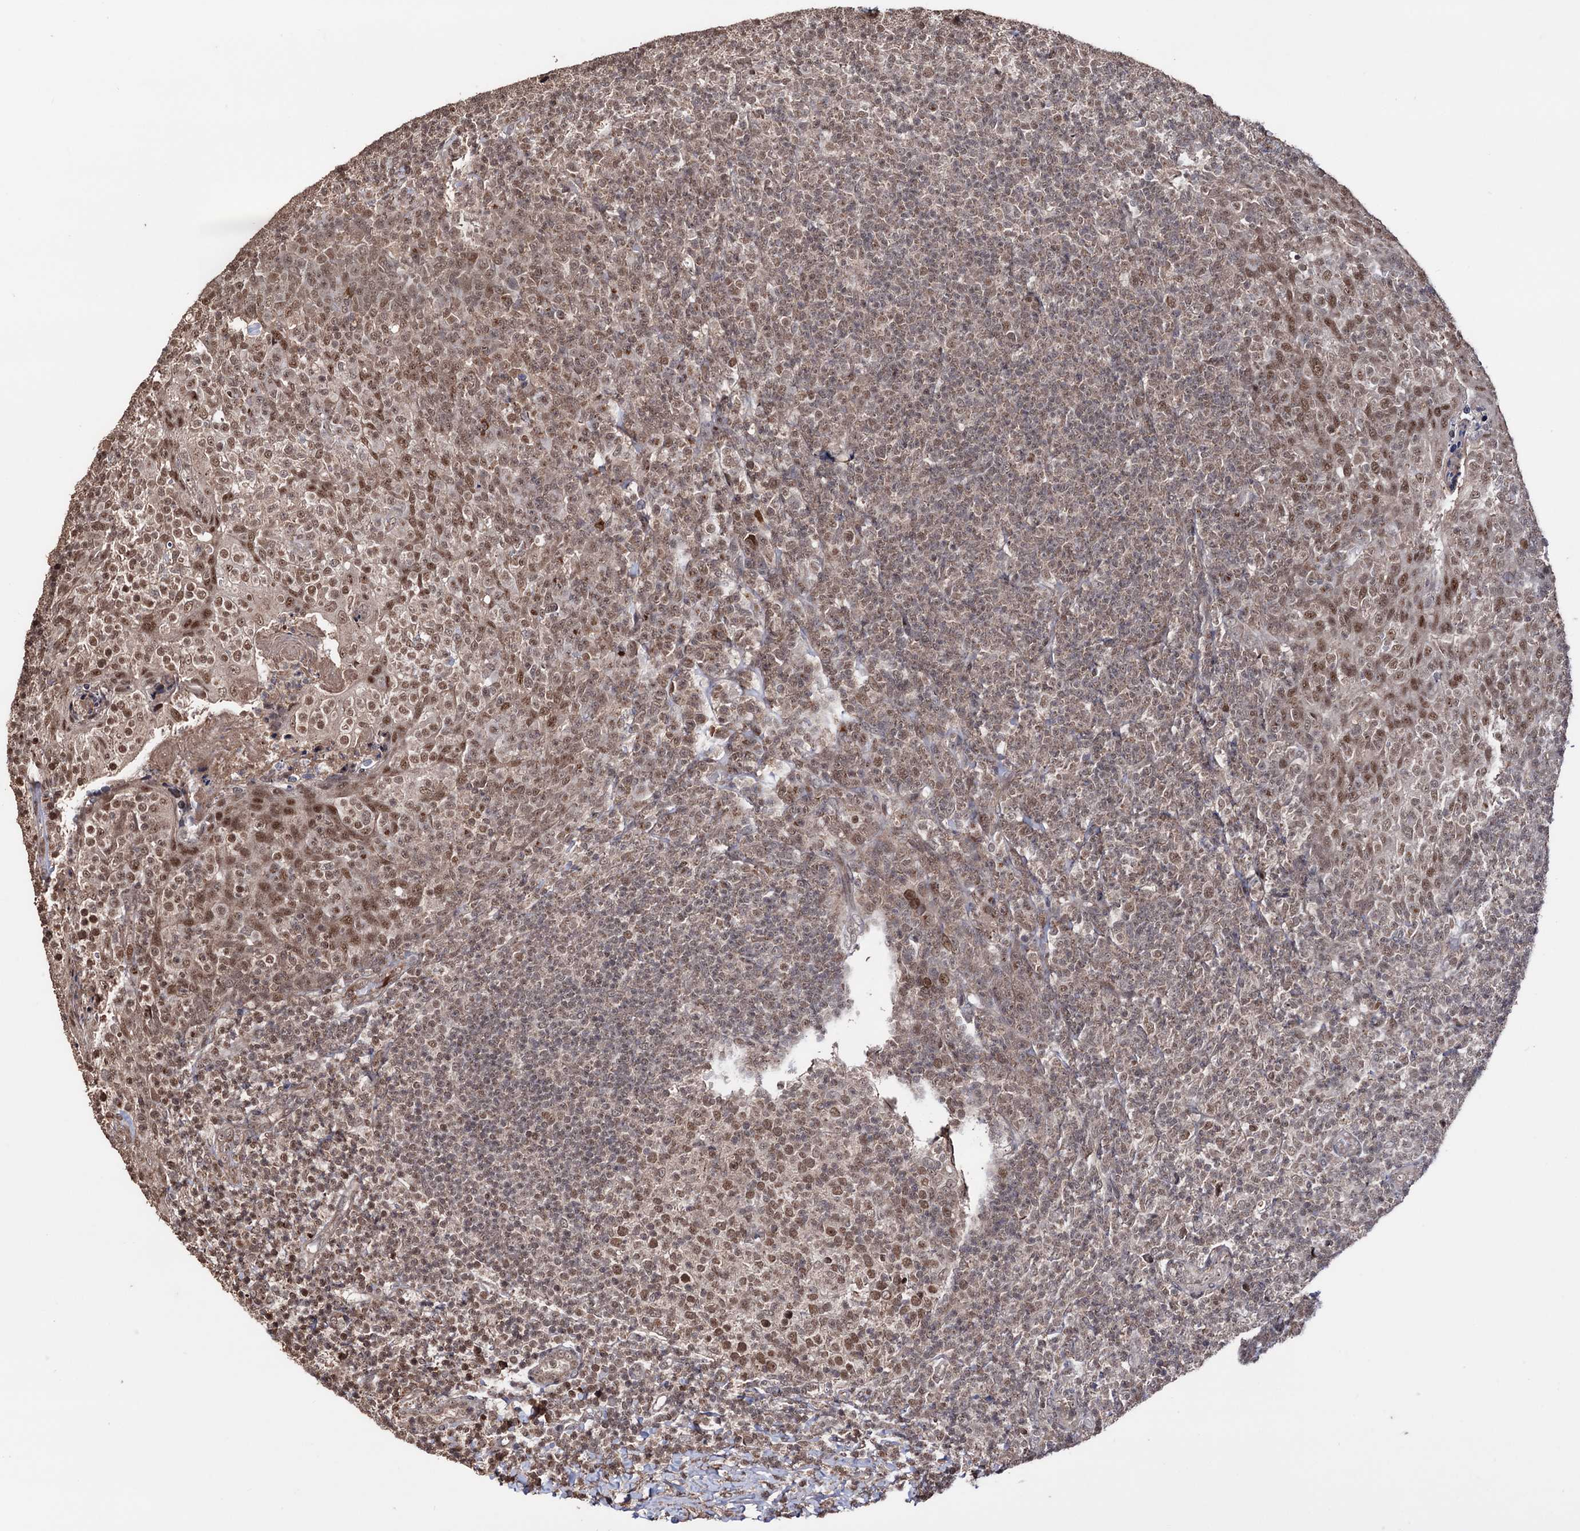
{"staining": {"intensity": "moderate", "quantity": ">75%", "location": "nuclear"}, "tissue": "tonsil", "cell_type": "Germinal center cells", "image_type": "normal", "snomed": [{"axis": "morphology", "description": "Normal tissue, NOS"}, {"axis": "topography", "description": "Tonsil"}], "caption": "Benign tonsil reveals moderate nuclear staining in approximately >75% of germinal center cells.", "gene": "KLF5", "patient": {"sex": "female", "age": 10}}